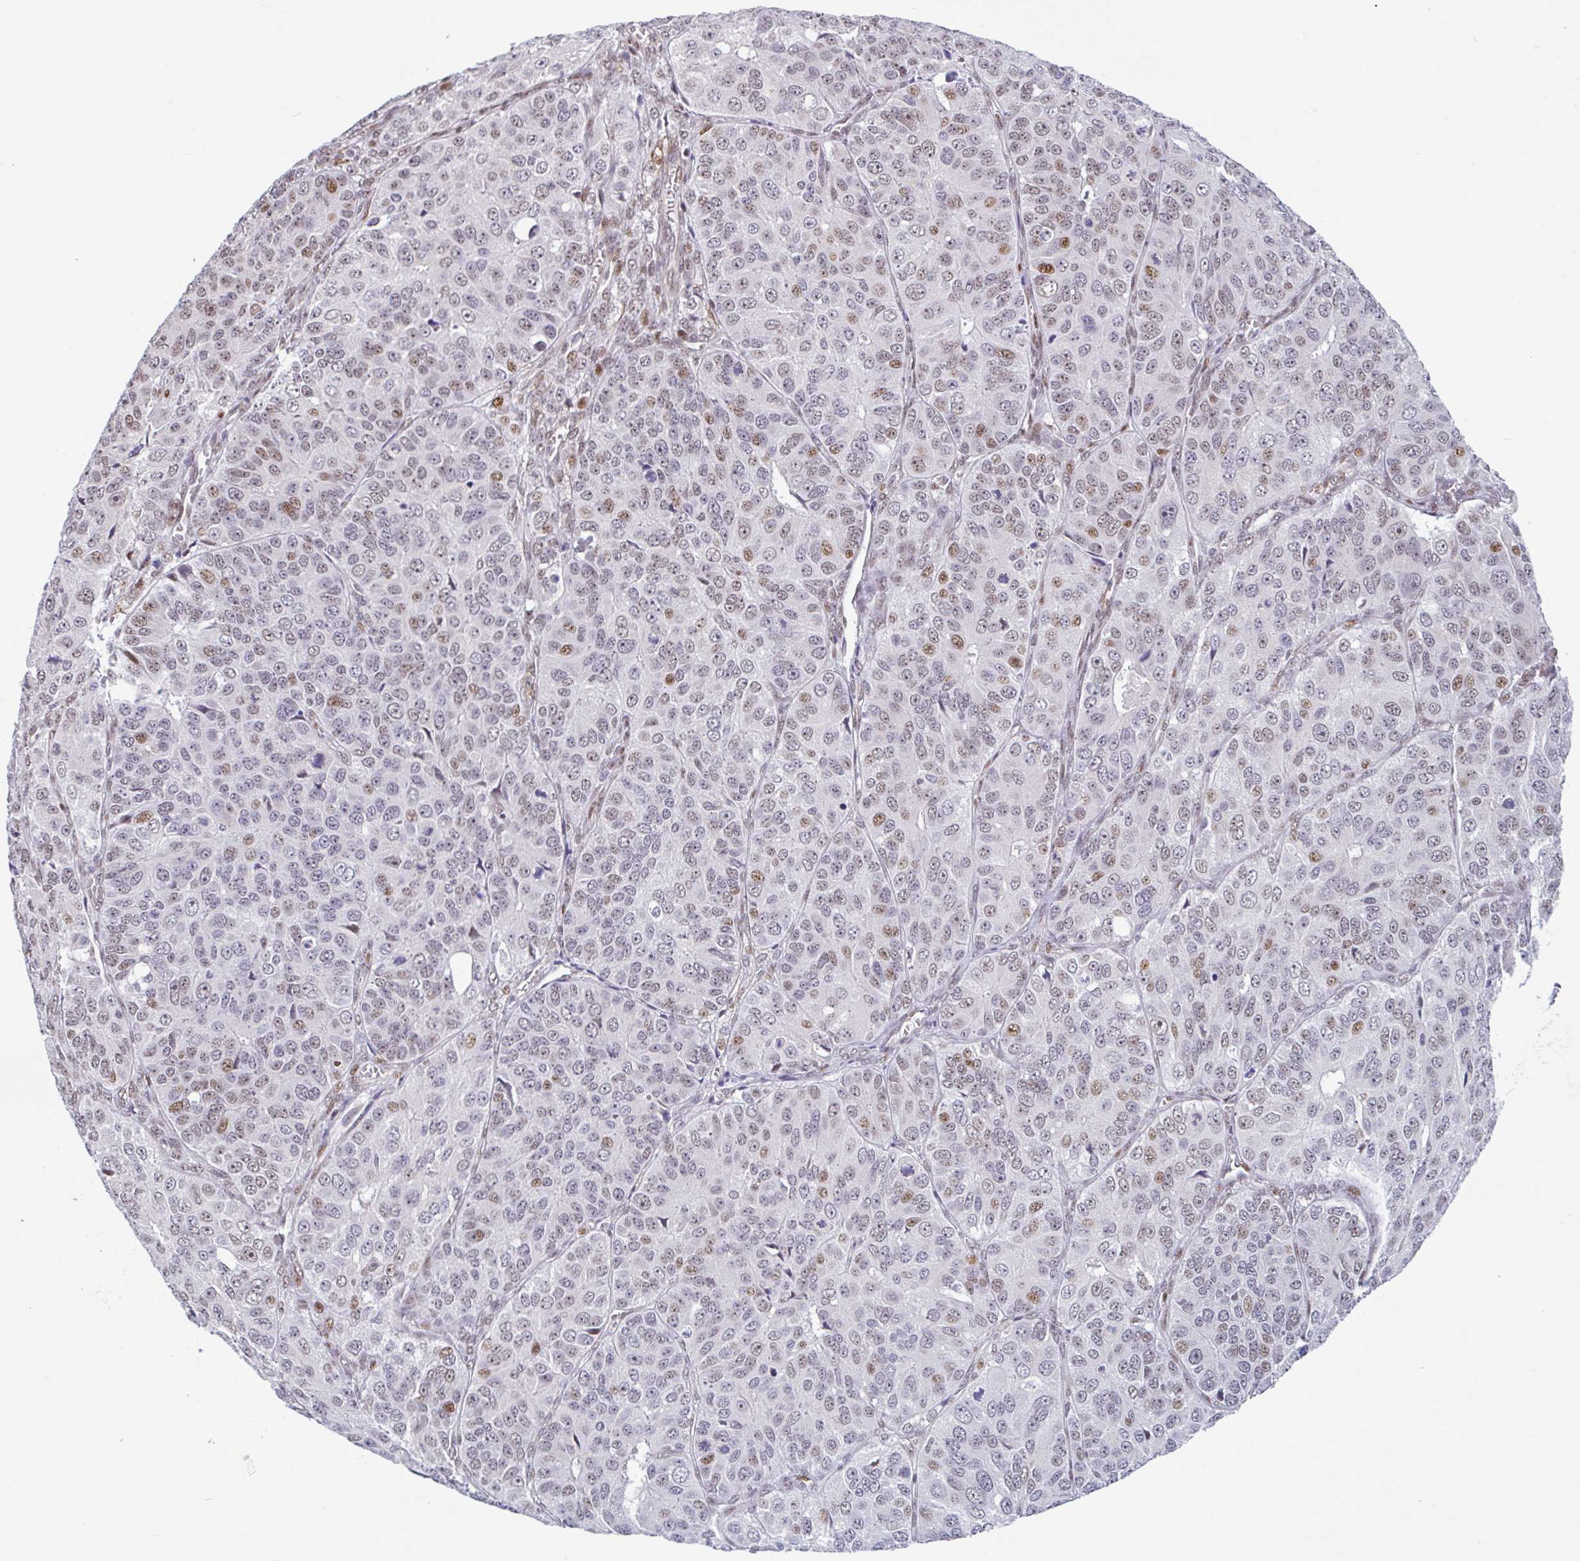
{"staining": {"intensity": "moderate", "quantity": "<25%", "location": "nuclear"}, "tissue": "ovarian cancer", "cell_type": "Tumor cells", "image_type": "cancer", "snomed": [{"axis": "morphology", "description": "Carcinoma, endometroid"}, {"axis": "topography", "description": "Ovary"}], "caption": "Immunohistochemical staining of endometroid carcinoma (ovarian) reveals low levels of moderate nuclear protein staining in approximately <25% of tumor cells.", "gene": "TMEM119", "patient": {"sex": "female", "age": 51}}